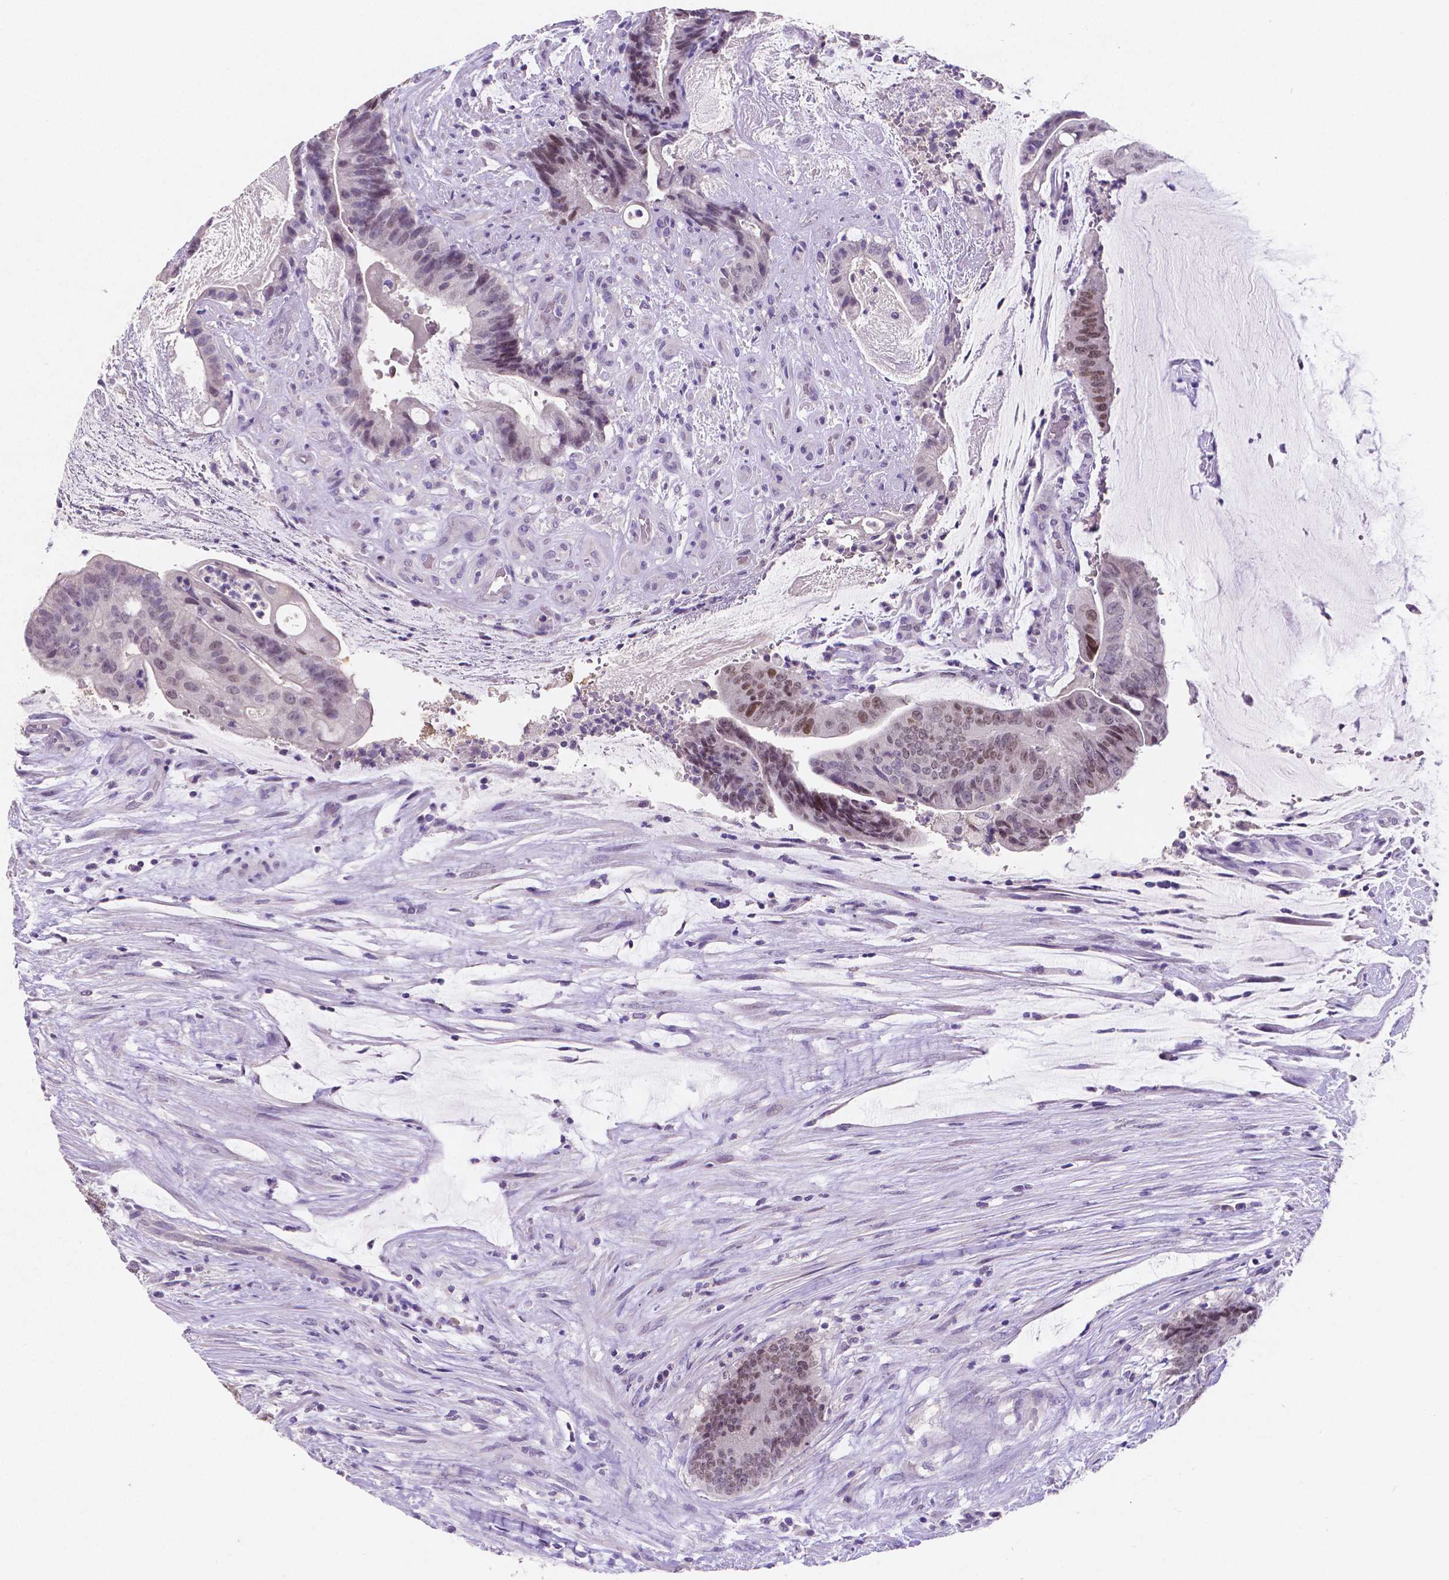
{"staining": {"intensity": "moderate", "quantity": "<25%", "location": "nuclear"}, "tissue": "colorectal cancer", "cell_type": "Tumor cells", "image_type": "cancer", "snomed": [{"axis": "morphology", "description": "Adenocarcinoma, NOS"}, {"axis": "topography", "description": "Colon"}], "caption": "DAB immunohistochemical staining of human adenocarcinoma (colorectal) displays moderate nuclear protein positivity in about <25% of tumor cells. (brown staining indicates protein expression, while blue staining denotes nuclei).", "gene": "SATB2", "patient": {"sex": "female", "age": 43}}